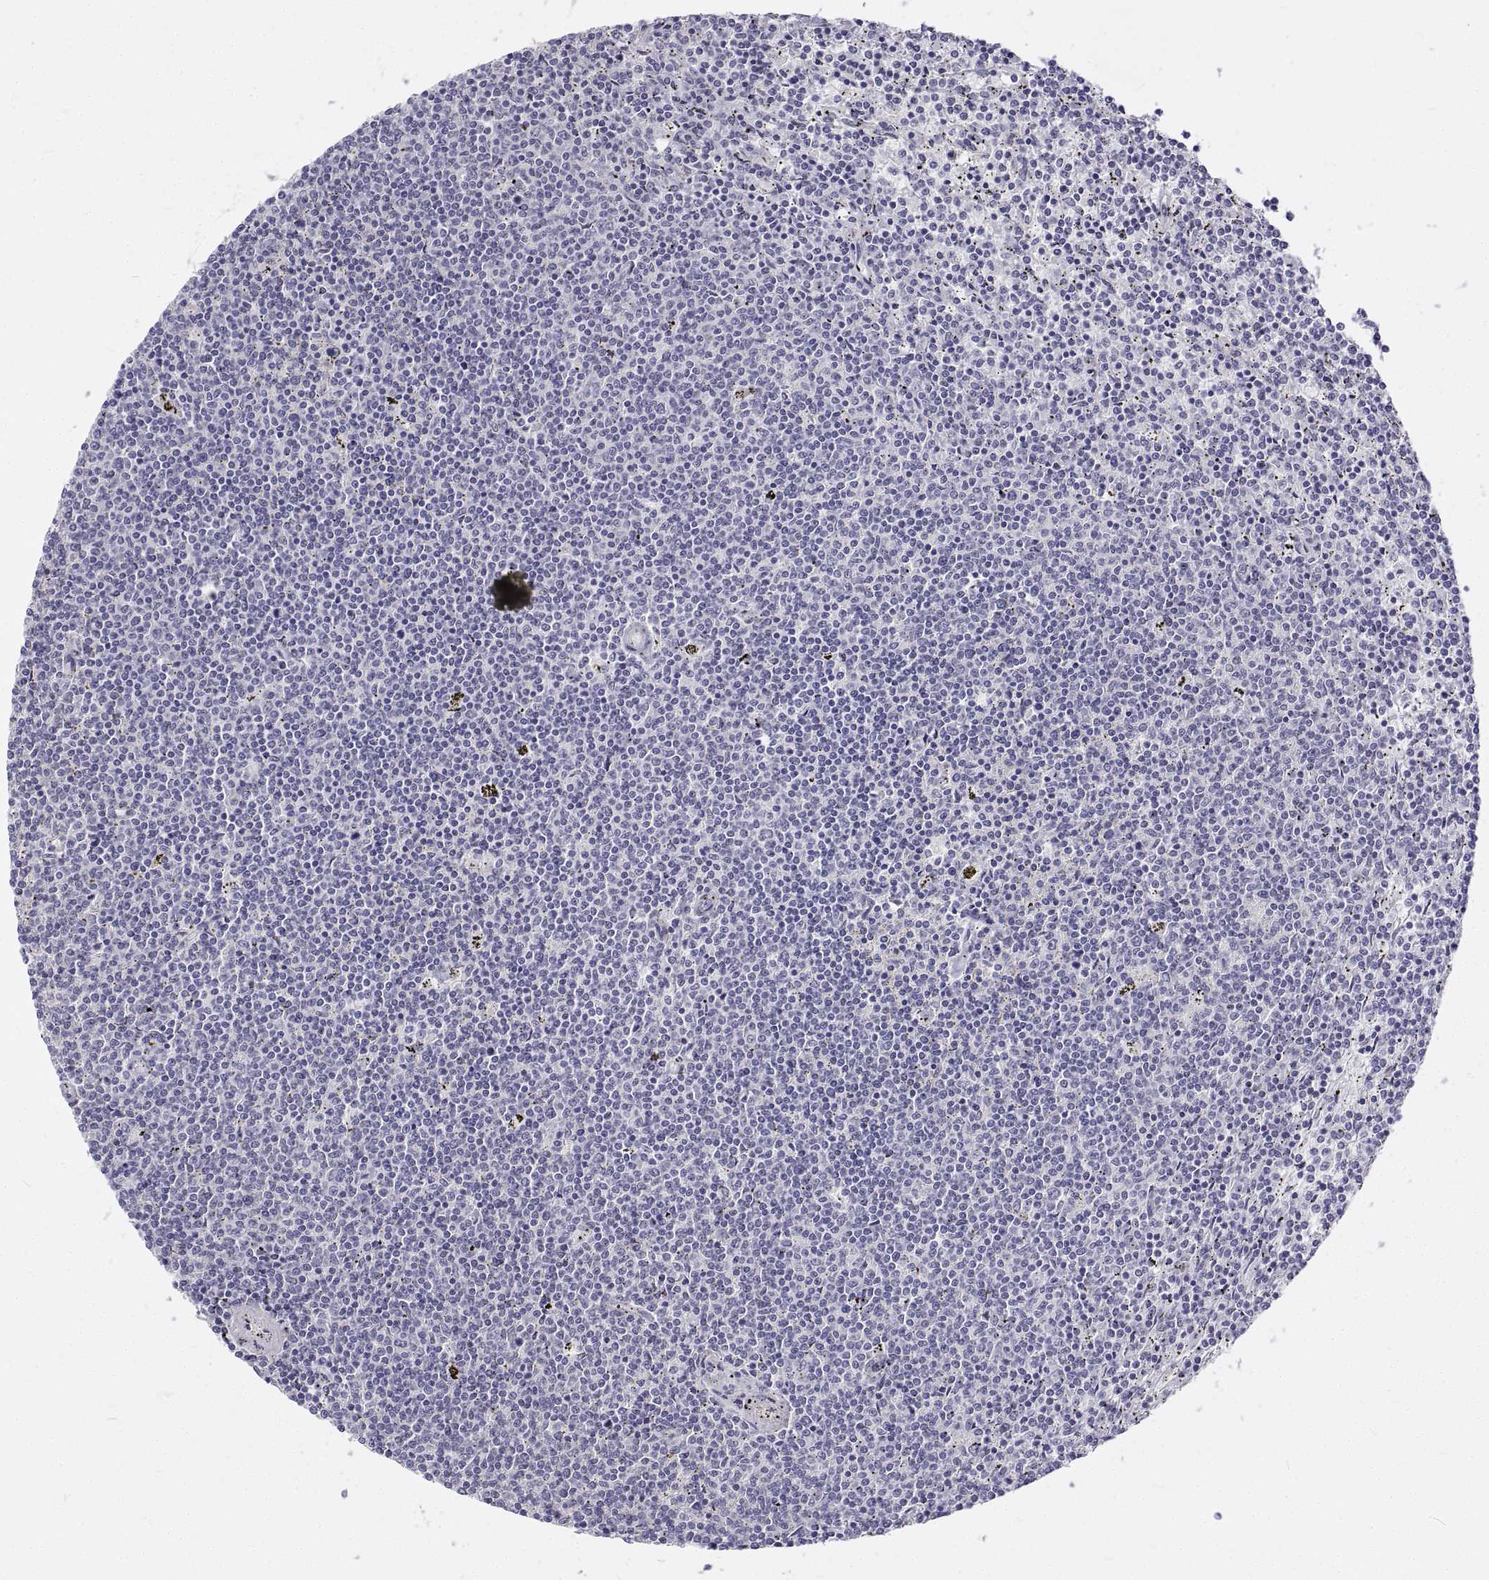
{"staining": {"intensity": "negative", "quantity": "none", "location": "none"}, "tissue": "lymphoma", "cell_type": "Tumor cells", "image_type": "cancer", "snomed": [{"axis": "morphology", "description": "Malignant lymphoma, non-Hodgkin's type, Low grade"}, {"axis": "topography", "description": "Spleen"}], "caption": "High magnification brightfield microscopy of malignant lymphoma, non-Hodgkin's type (low-grade) stained with DAB (3,3'-diaminobenzidine) (brown) and counterstained with hematoxylin (blue): tumor cells show no significant expression.", "gene": "ANO2", "patient": {"sex": "female", "age": 50}}